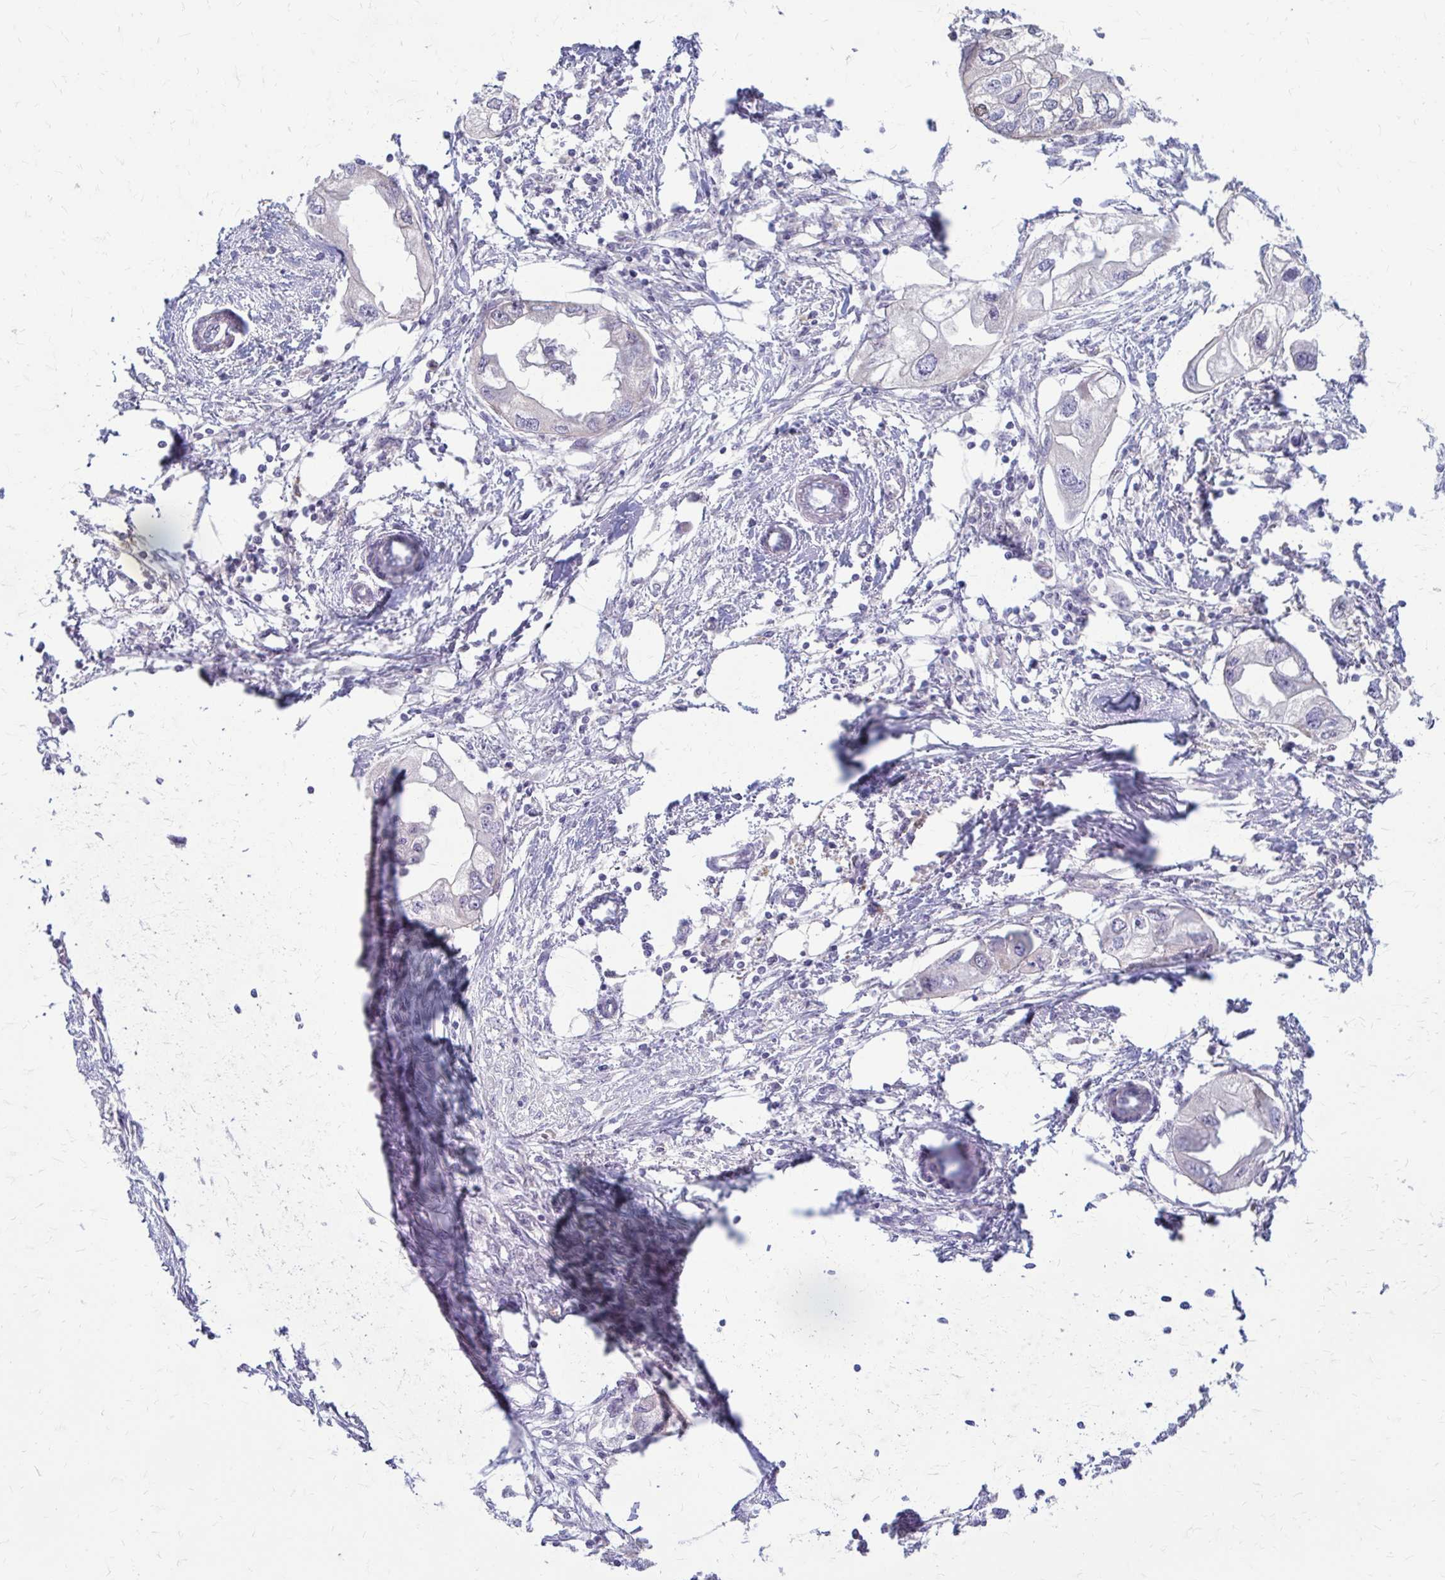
{"staining": {"intensity": "negative", "quantity": "none", "location": "none"}, "tissue": "endometrial cancer", "cell_type": "Tumor cells", "image_type": "cancer", "snomed": [{"axis": "morphology", "description": "Adenocarcinoma, NOS"}, {"axis": "morphology", "description": "Adenocarcinoma, metastatic, NOS"}, {"axis": "topography", "description": "Adipose tissue"}, {"axis": "topography", "description": "Endometrium"}], "caption": "Human metastatic adenocarcinoma (endometrial) stained for a protein using immunohistochemistry (IHC) shows no positivity in tumor cells.", "gene": "SAMD13", "patient": {"sex": "female", "age": 67}}